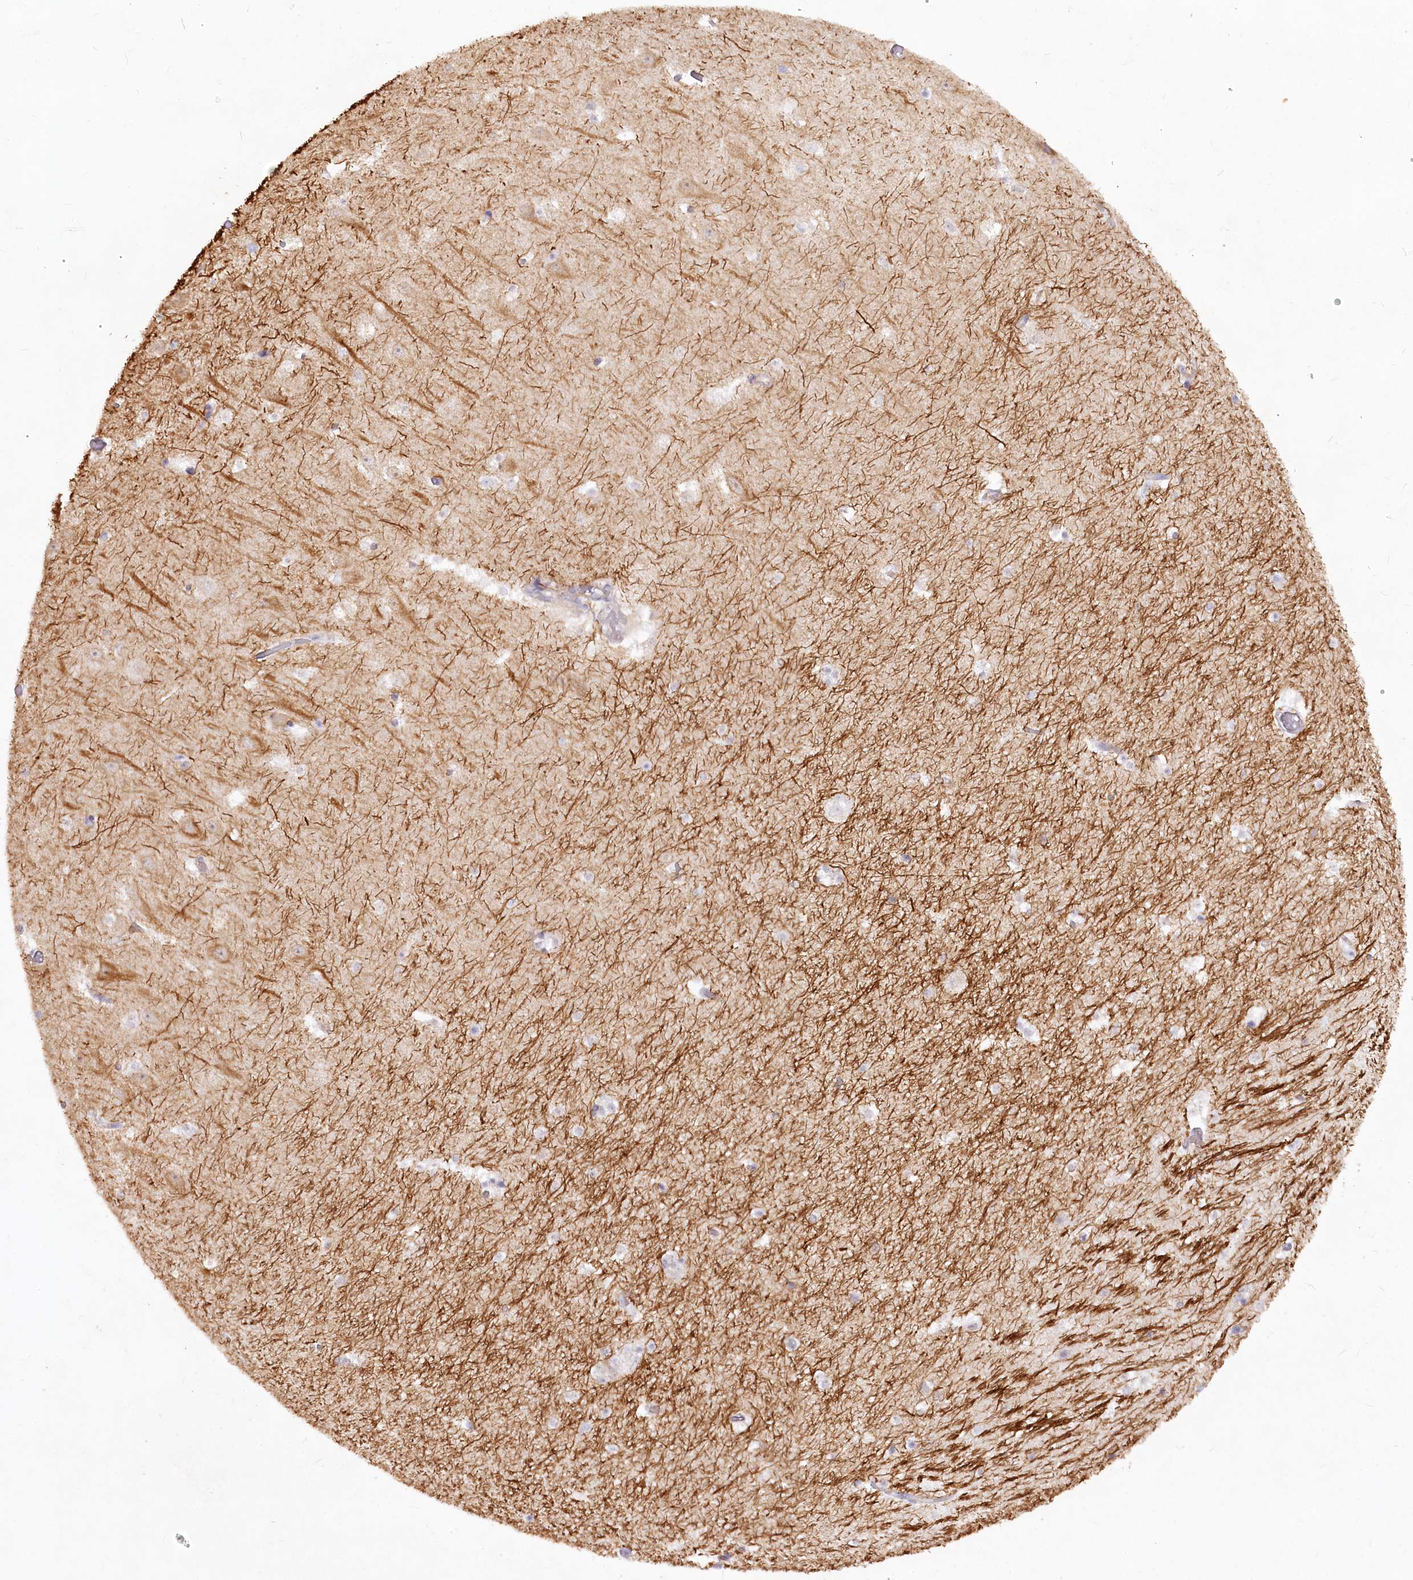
{"staining": {"intensity": "negative", "quantity": "none", "location": "none"}, "tissue": "hippocampus", "cell_type": "Glial cells", "image_type": "normal", "snomed": [{"axis": "morphology", "description": "Normal tissue, NOS"}, {"axis": "topography", "description": "Hippocampus"}], "caption": "Normal hippocampus was stained to show a protein in brown. There is no significant staining in glial cells. (DAB immunohistochemistry (IHC), high magnification).", "gene": "EFHC2", "patient": {"sex": "female", "age": 52}}